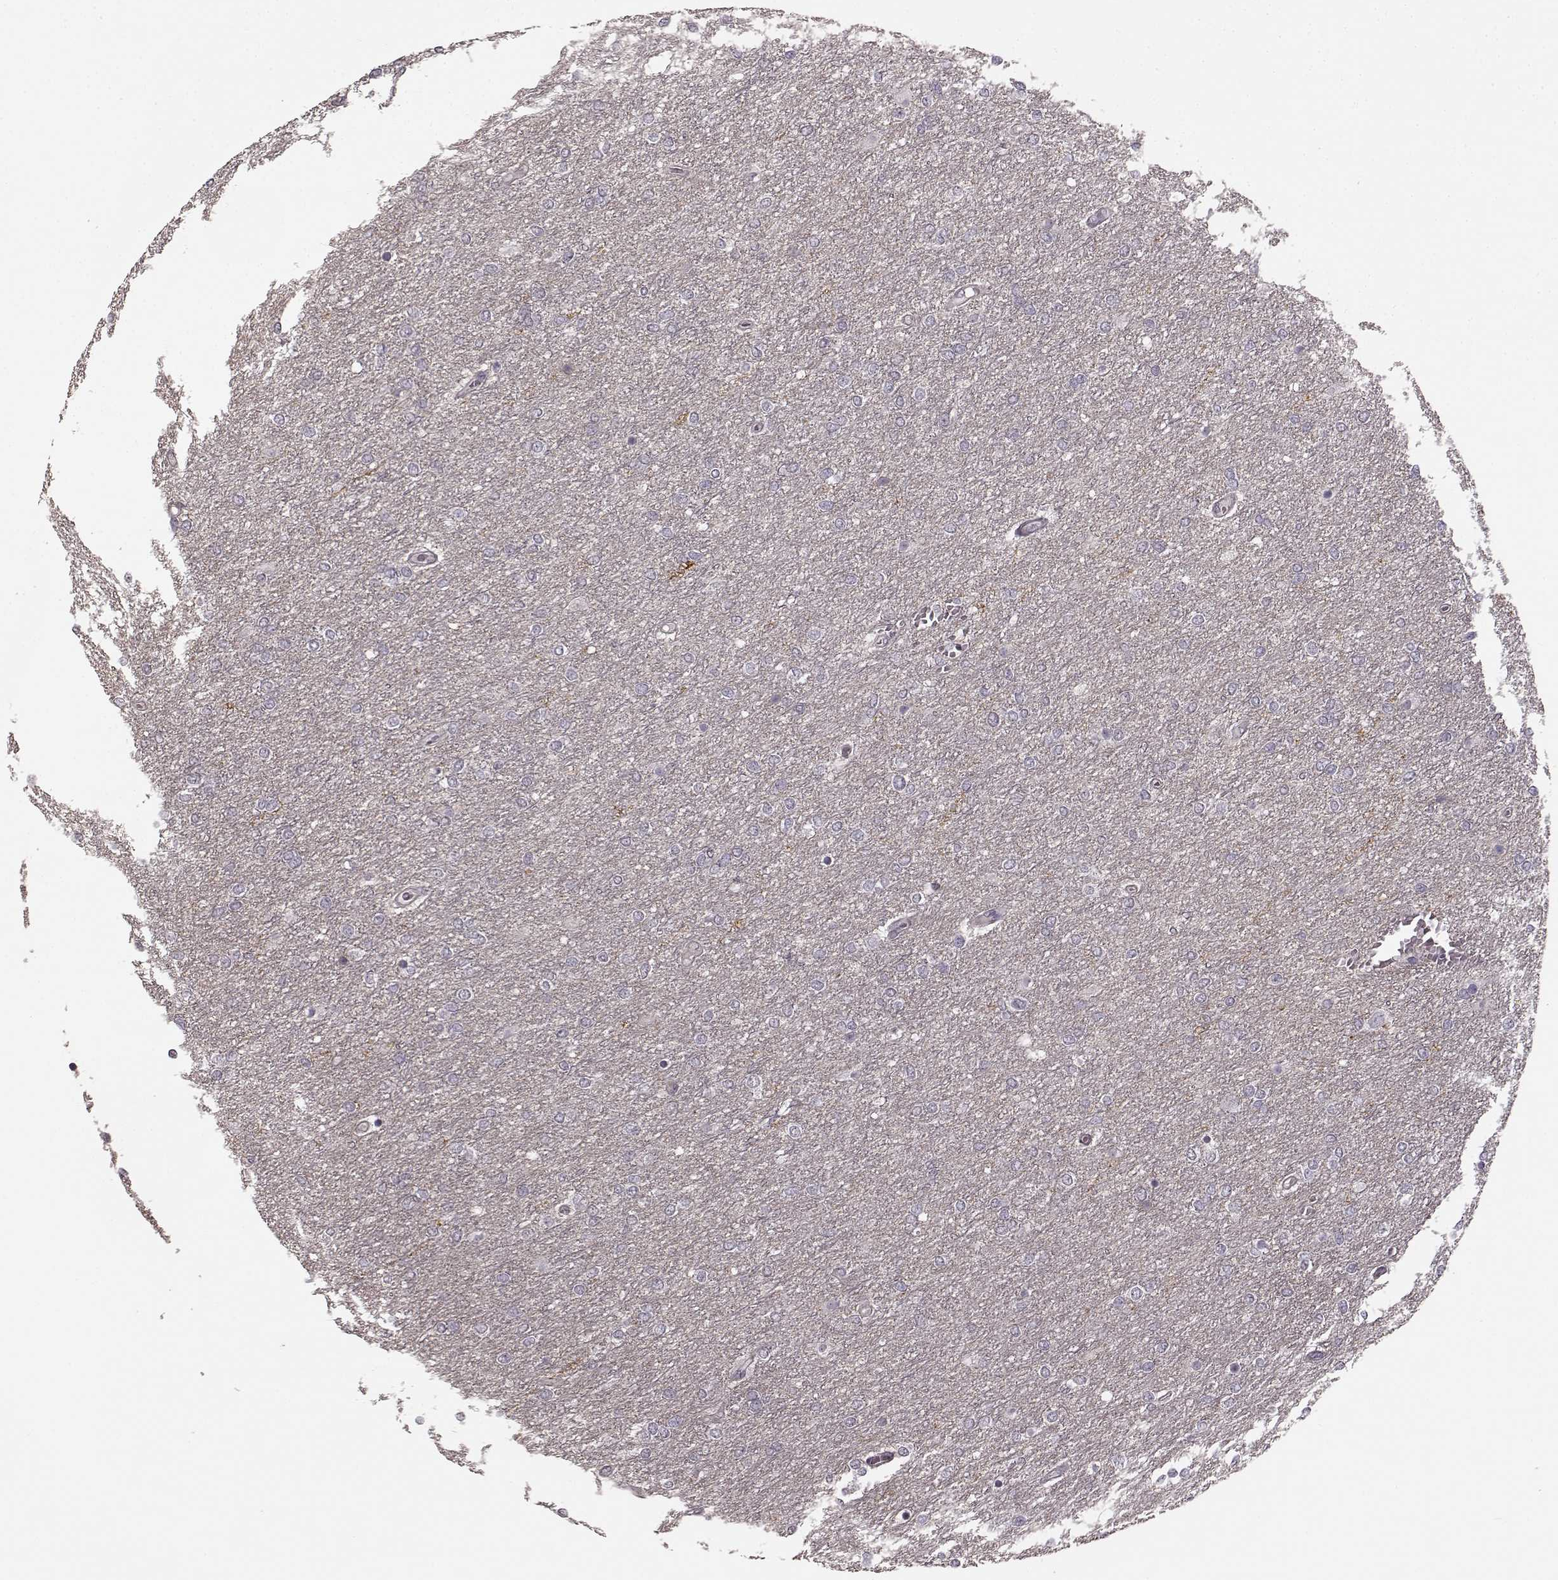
{"staining": {"intensity": "negative", "quantity": "none", "location": "none"}, "tissue": "glioma", "cell_type": "Tumor cells", "image_type": "cancer", "snomed": [{"axis": "morphology", "description": "Glioma, malignant, High grade"}, {"axis": "topography", "description": "Brain"}], "caption": "Tumor cells show no significant protein staining in malignant glioma (high-grade). The staining is performed using DAB brown chromogen with nuclei counter-stained in using hematoxylin.", "gene": "PRKCE", "patient": {"sex": "female", "age": 61}}